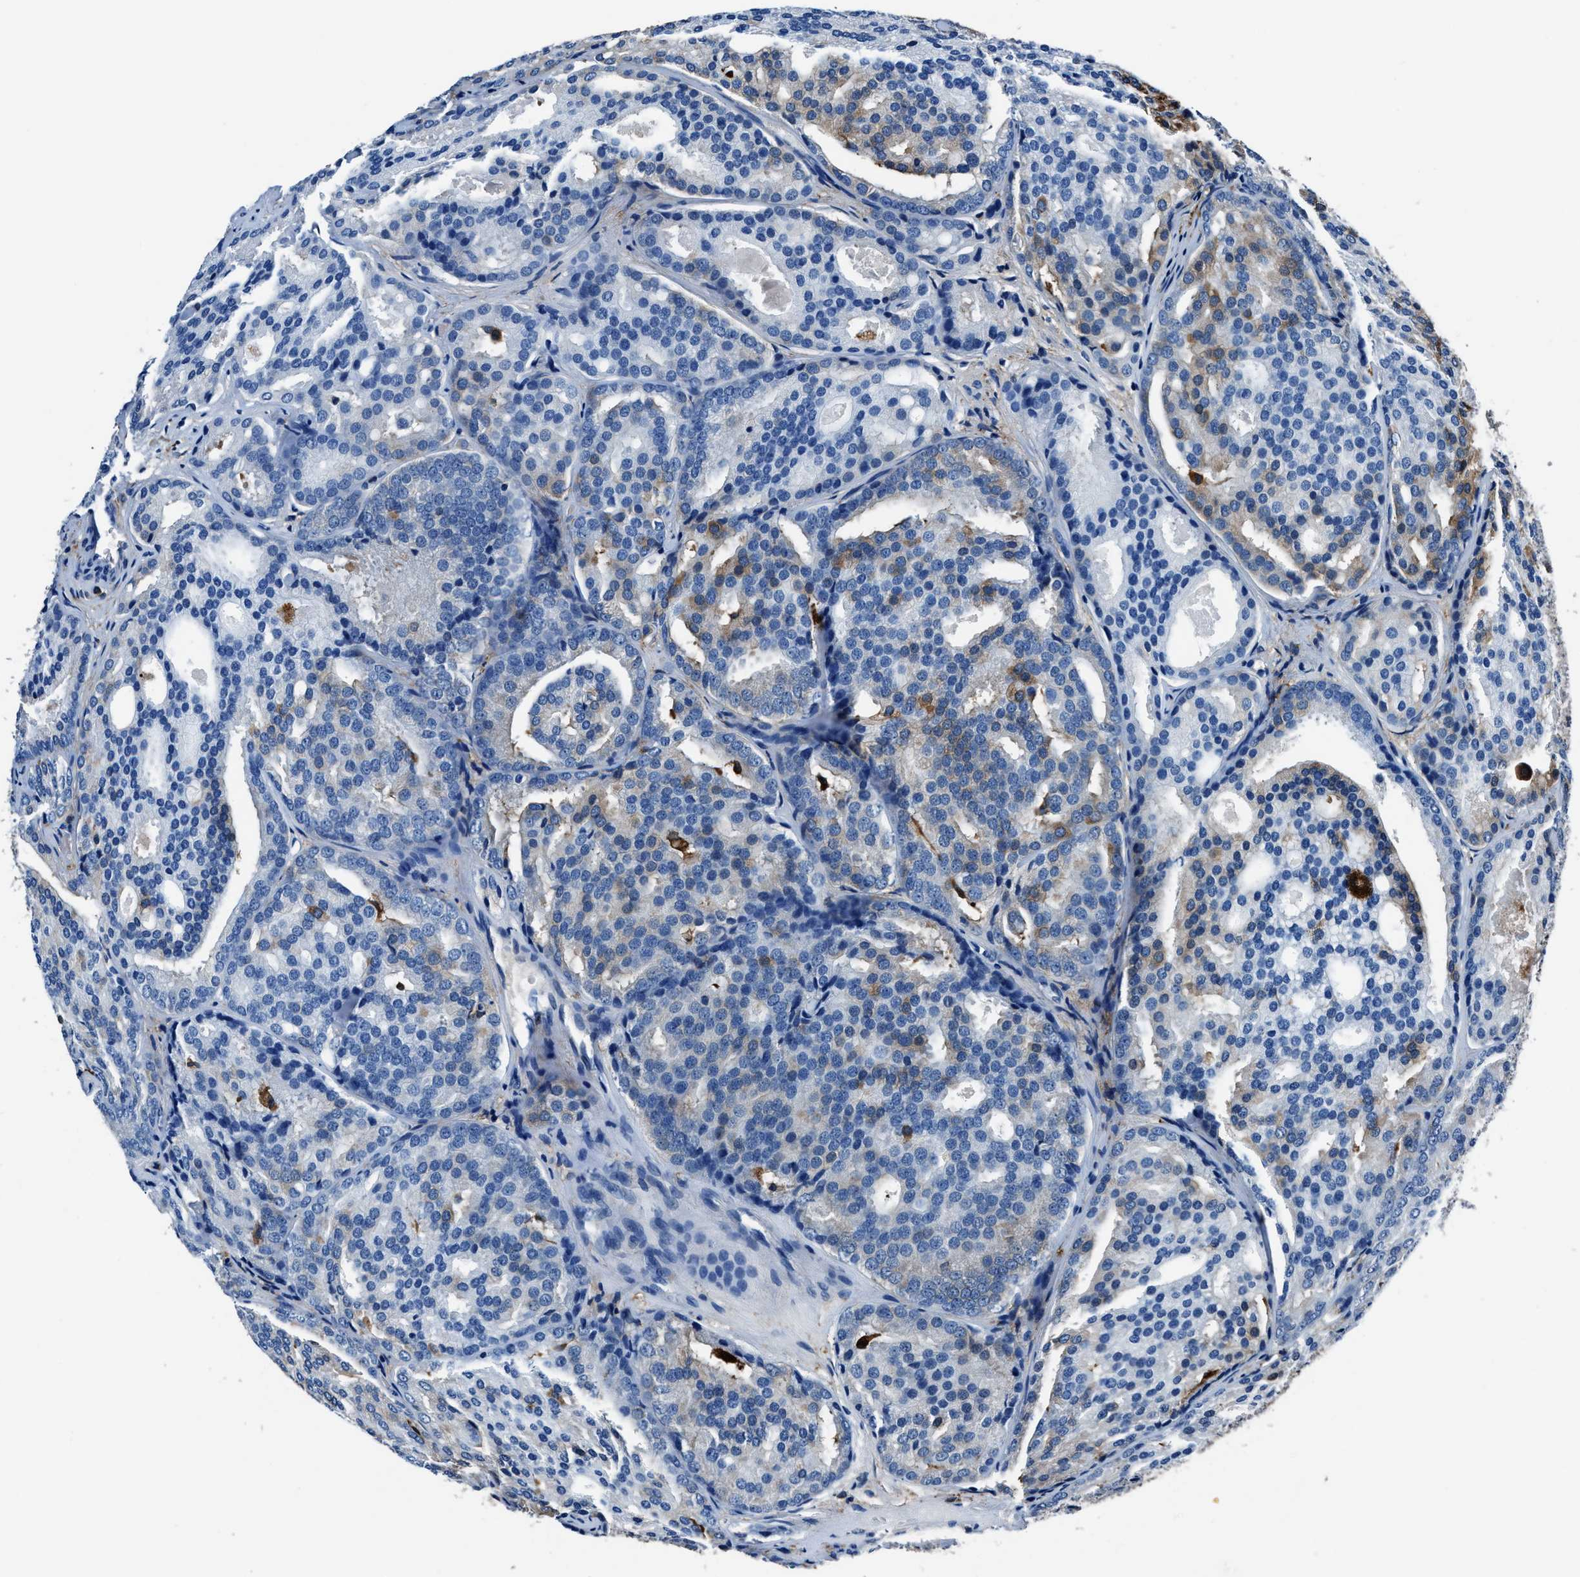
{"staining": {"intensity": "negative", "quantity": "none", "location": "none"}, "tissue": "prostate cancer", "cell_type": "Tumor cells", "image_type": "cancer", "snomed": [{"axis": "morphology", "description": "Adenocarcinoma, High grade"}, {"axis": "topography", "description": "Prostate"}], "caption": "This is a histopathology image of immunohistochemistry (IHC) staining of prostate cancer (adenocarcinoma (high-grade)), which shows no staining in tumor cells. (Brightfield microscopy of DAB (3,3'-diaminobenzidine) immunohistochemistry at high magnification).", "gene": "FTL", "patient": {"sex": "male", "age": 64}}